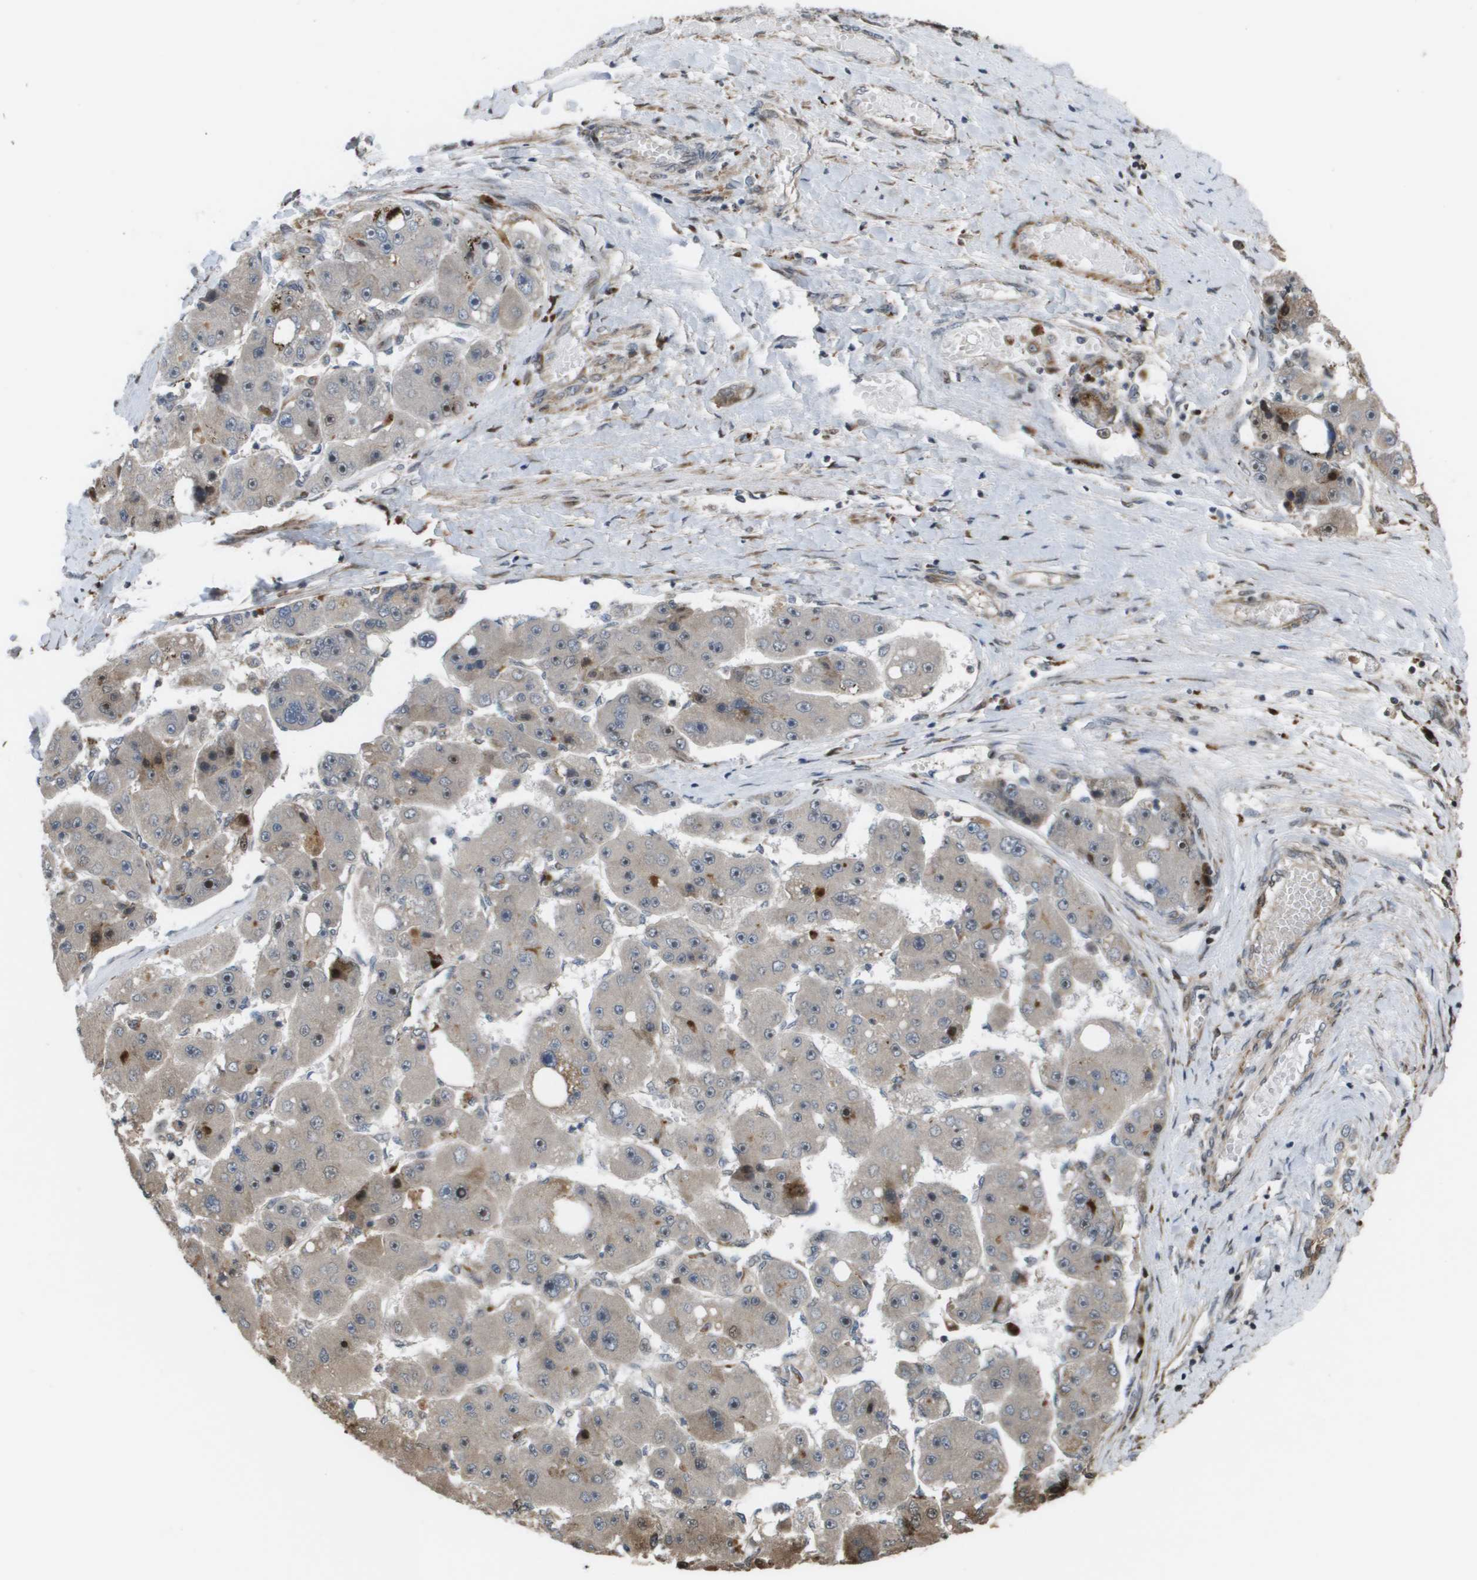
{"staining": {"intensity": "strong", "quantity": "<25%", "location": "nuclear"}, "tissue": "liver cancer", "cell_type": "Tumor cells", "image_type": "cancer", "snomed": [{"axis": "morphology", "description": "Carcinoma, Hepatocellular, NOS"}, {"axis": "topography", "description": "Liver"}], "caption": "This histopathology image exhibits immunohistochemistry staining of liver cancer, with medium strong nuclear staining in about <25% of tumor cells.", "gene": "AXIN2", "patient": {"sex": "female", "age": 61}}